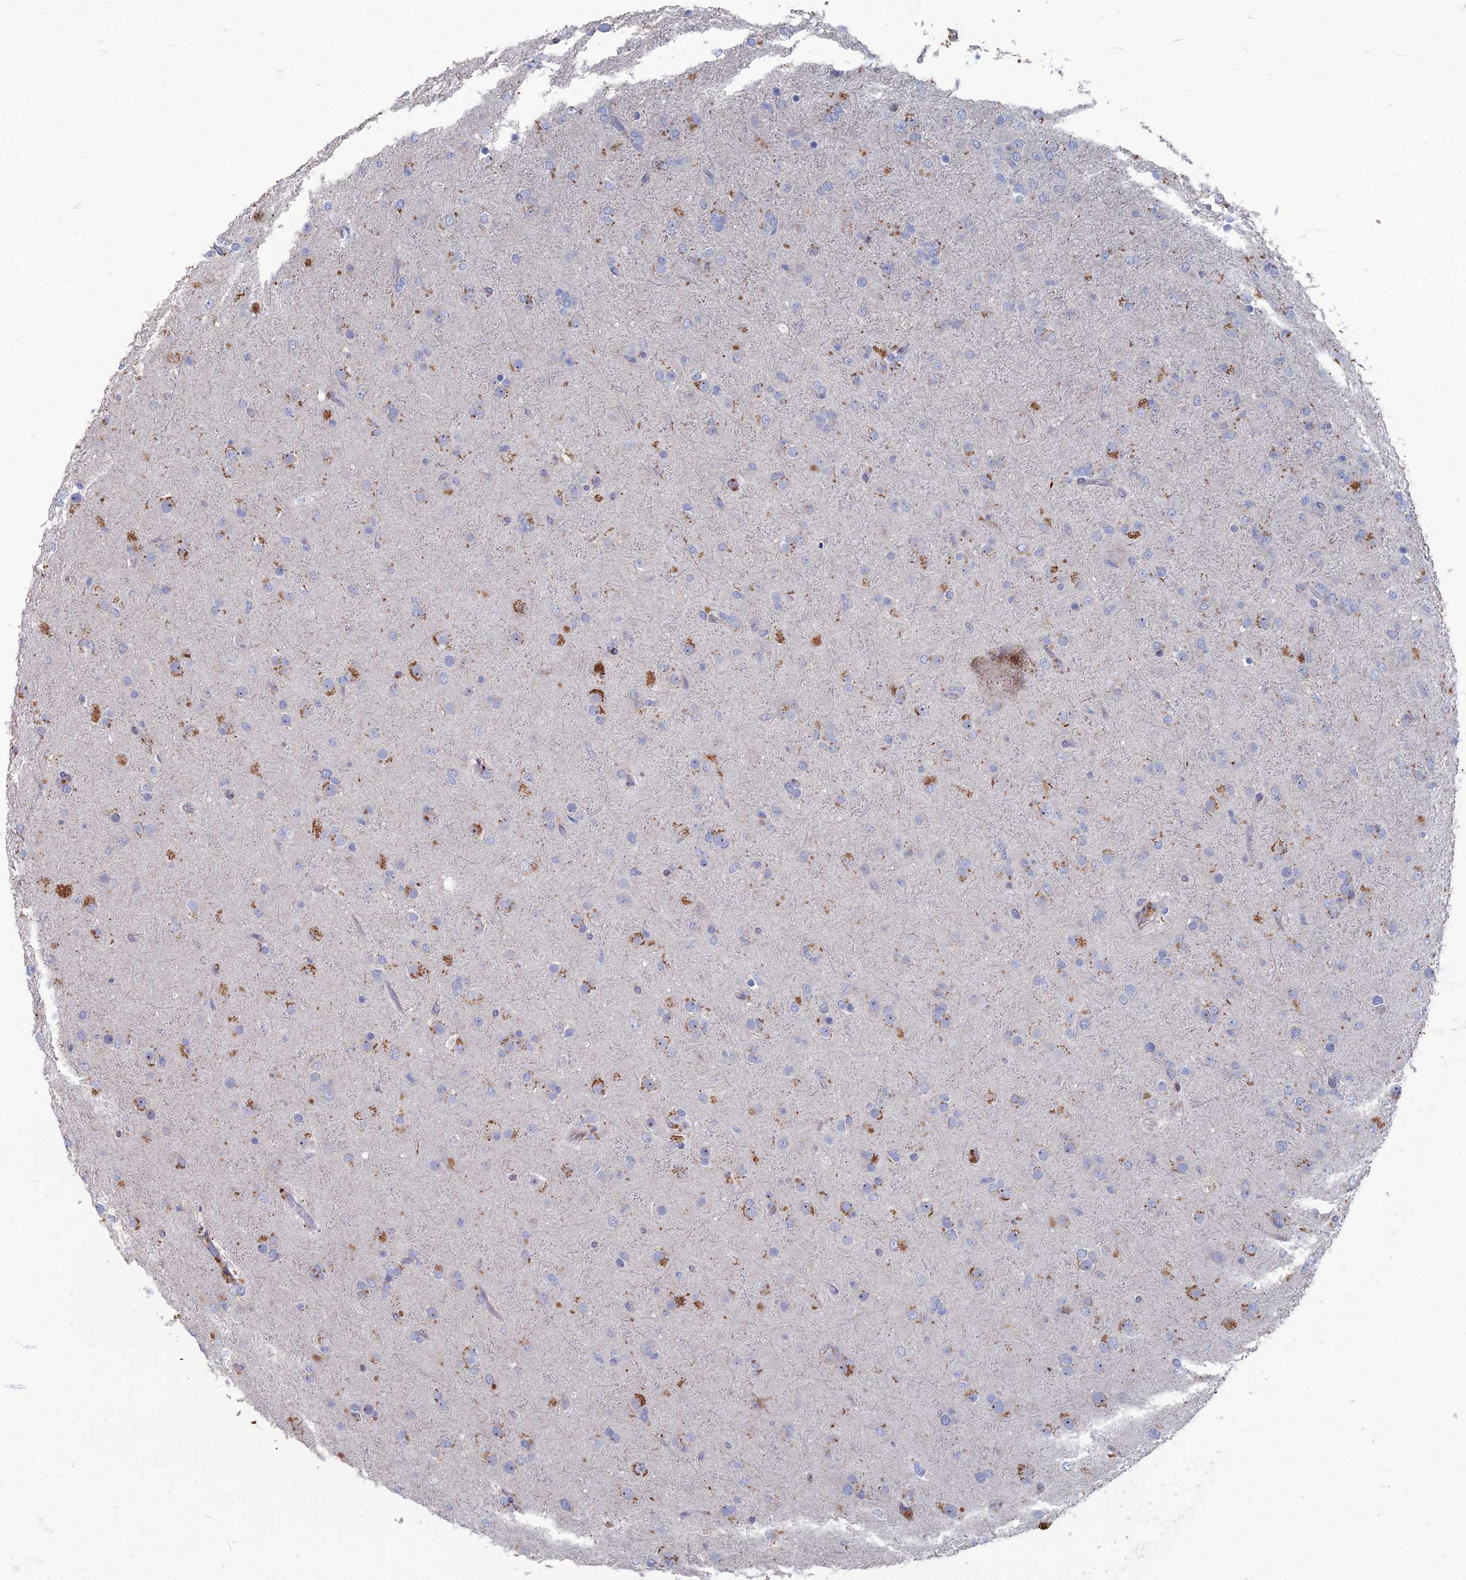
{"staining": {"intensity": "moderate", "quantity": "<25%", "location": "cytoplasmic/membranous"}, "tissue": "glioma", "cell_type": "Tumor cells", "image_type": "cancer", "snomed": [{"axis": "morphology", "description": "Glioma, malignant, Low grade"}, {"axis": "topography", "description": "Brain"}], "caption": "Immunohistochemistry photomicrograph of neoplastic tissue: human glioma stained using immunohistochemistry (IHC) demonstrates low levels of moderate protein expression localized specifically in the cytoplasmic/membranous of tumor cells, appearing as a cytoplasmic/membranous brown color.", "gene": "TMEM128", "patient": {"sex": "male", "age": 65}}